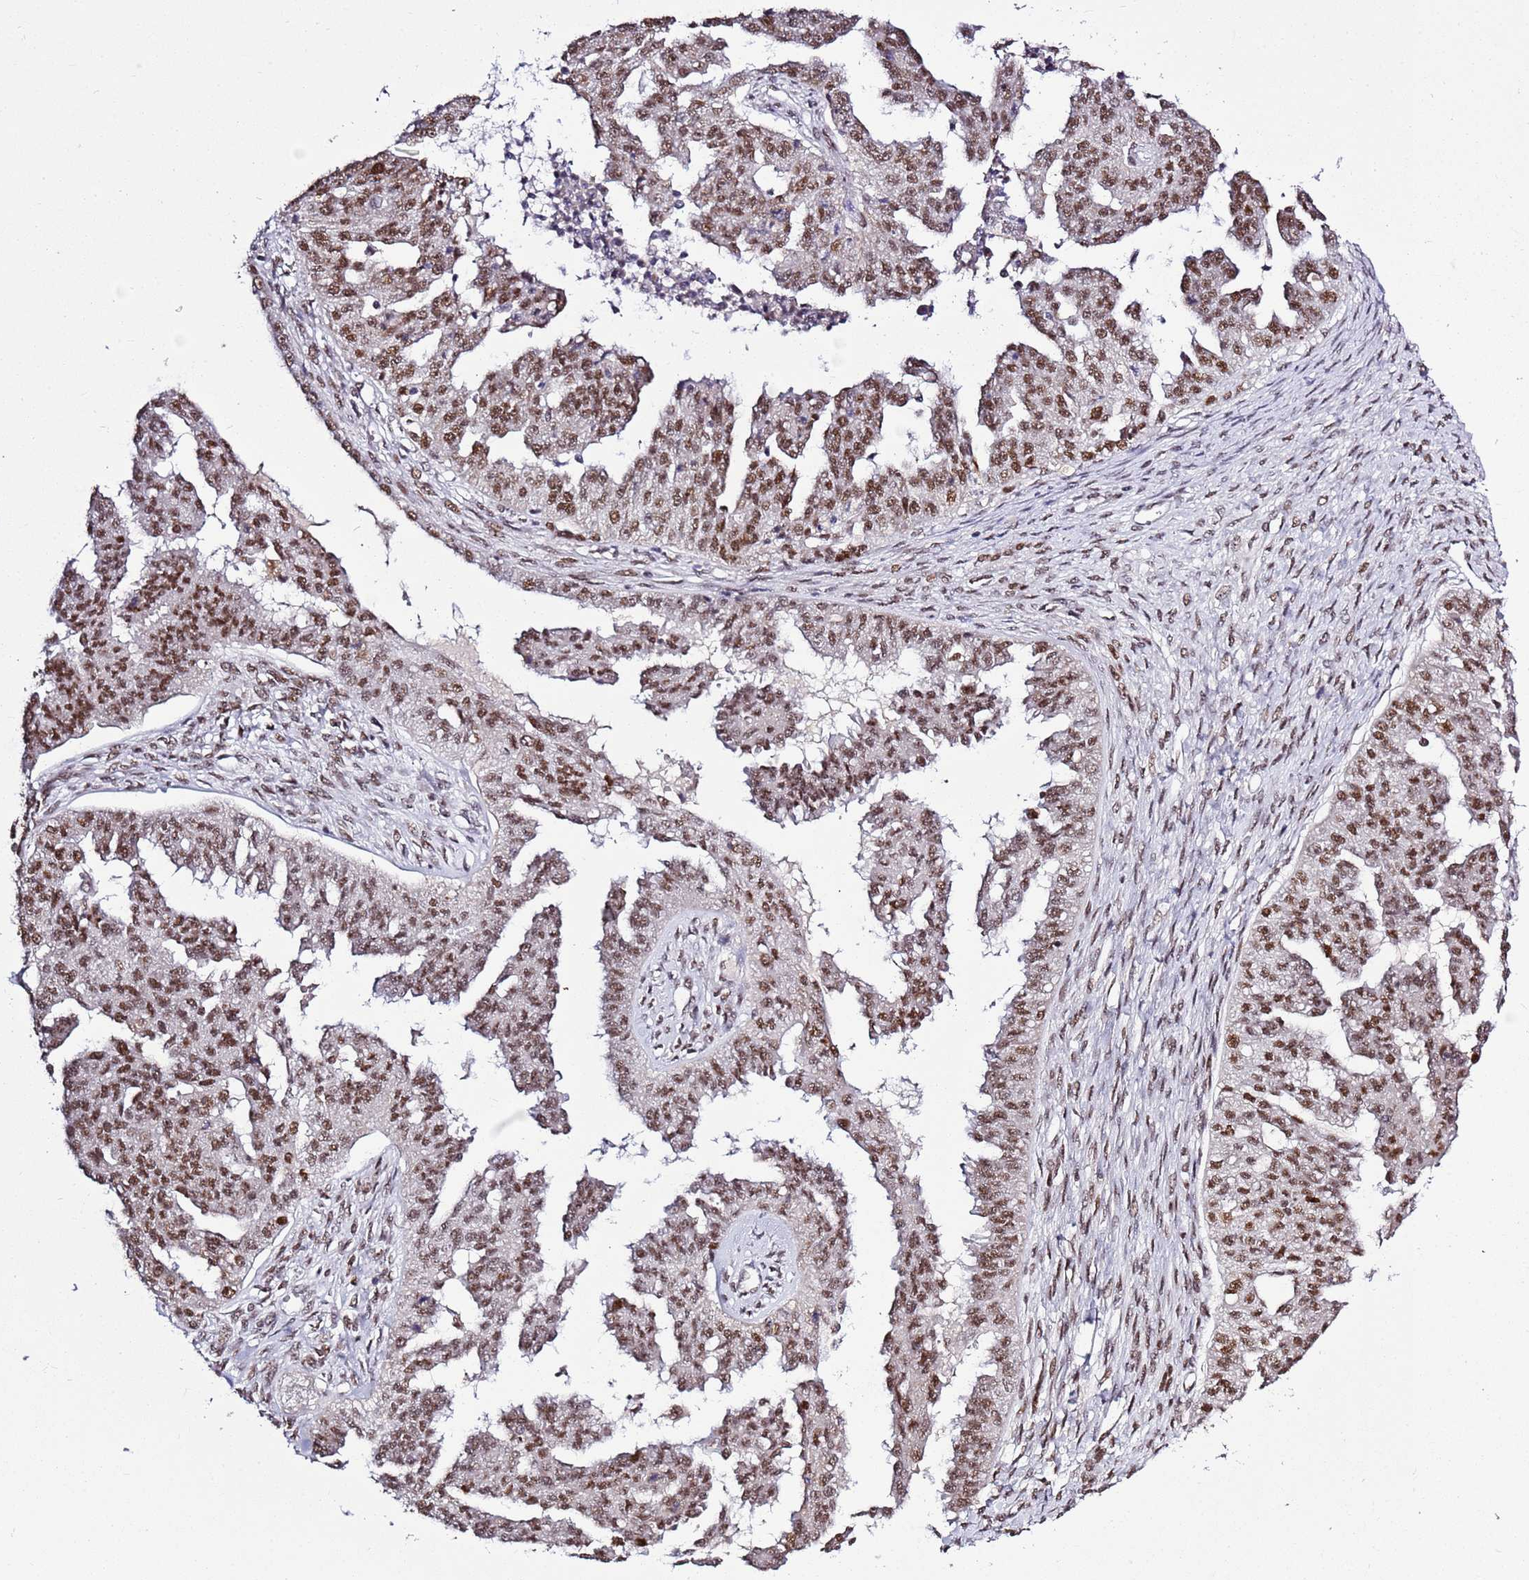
{"staining": {"intensity": "moderate", "quantity": ">75%", "location": "nuclear"}, "tissue": "ovarian cancer", "cell_type": "Tumor cells", "image_type": "cancer", "snomed": [{"axis": "morphology", "description": "Cystadenocarcinoma, serous, NOS"}, {"axis": "topography", "description": "Ovary"}], "caption": "Protein expression analysis of human ovarian cancer reveals moderate nuclear expression in approximately >75% of tumor cells. The staining is performed using DAB brown chromogen to label protein expression. The nuclei are counter-stained blue using hematoxylin.", "gene": "AKAP8L", "patient": {"sex": "female", "age": 58}}